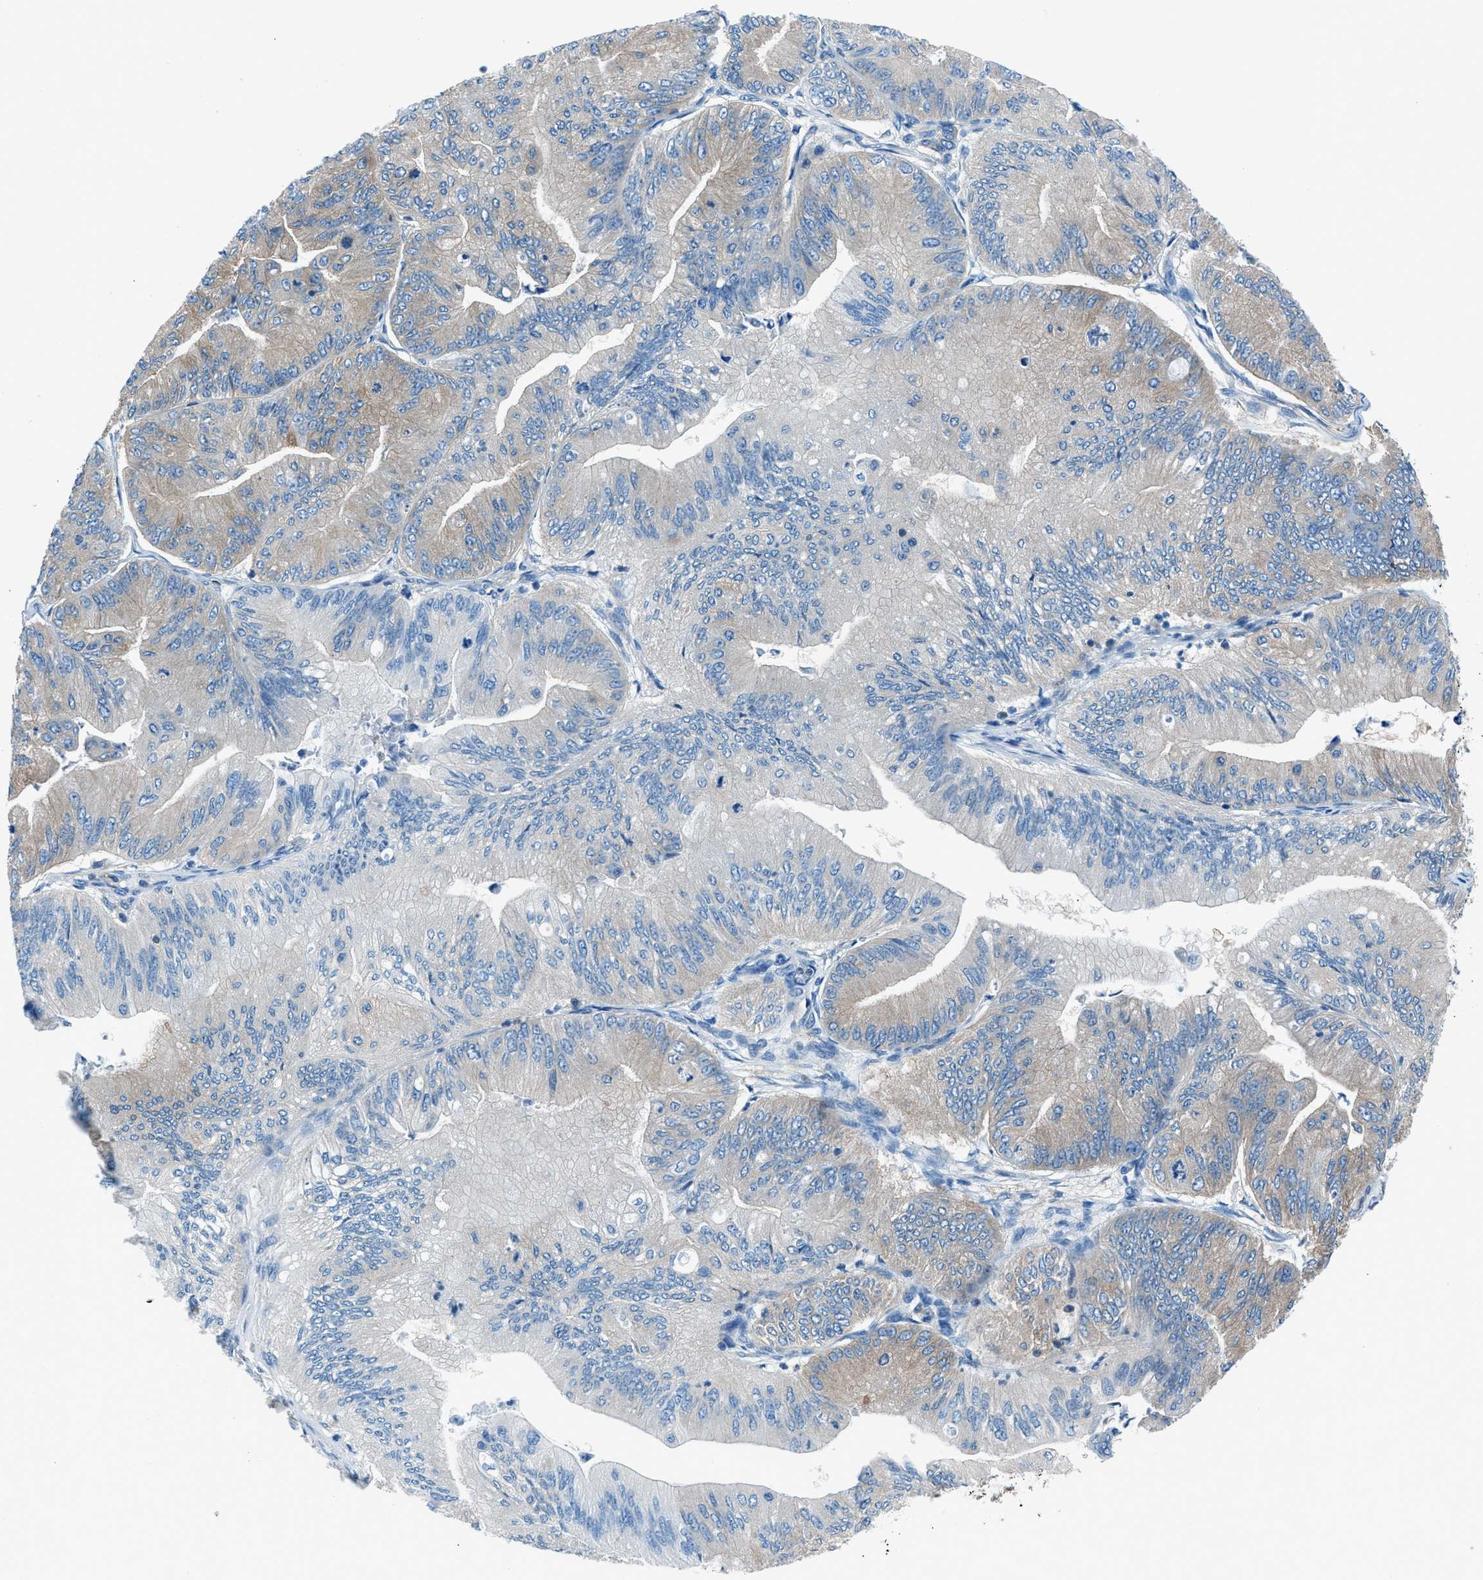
{"staining": {"intensity": "weak", "quantity": "25%-75%", "location": "cytoplasmic/membranous"}, "tissue": "ovarian cancer", "cell_type": "Tumor cells", "image_type": "cancer", "snomed": [{"axis": "morphology", "description": "Cystadenocarcinoma, mucinous, NOS"}, {"axis": "topography", "description": "Ovary"}], "caption": "Brown immunohistochemical staining in mucinous cystadenocarcinoma (ovarian) reveals weak cytoplasmic/membranous positivity in approximately 25%-75% of tumor cells.", "gene": "SARS1", "patient": {"sex": "female", "age": 61}}